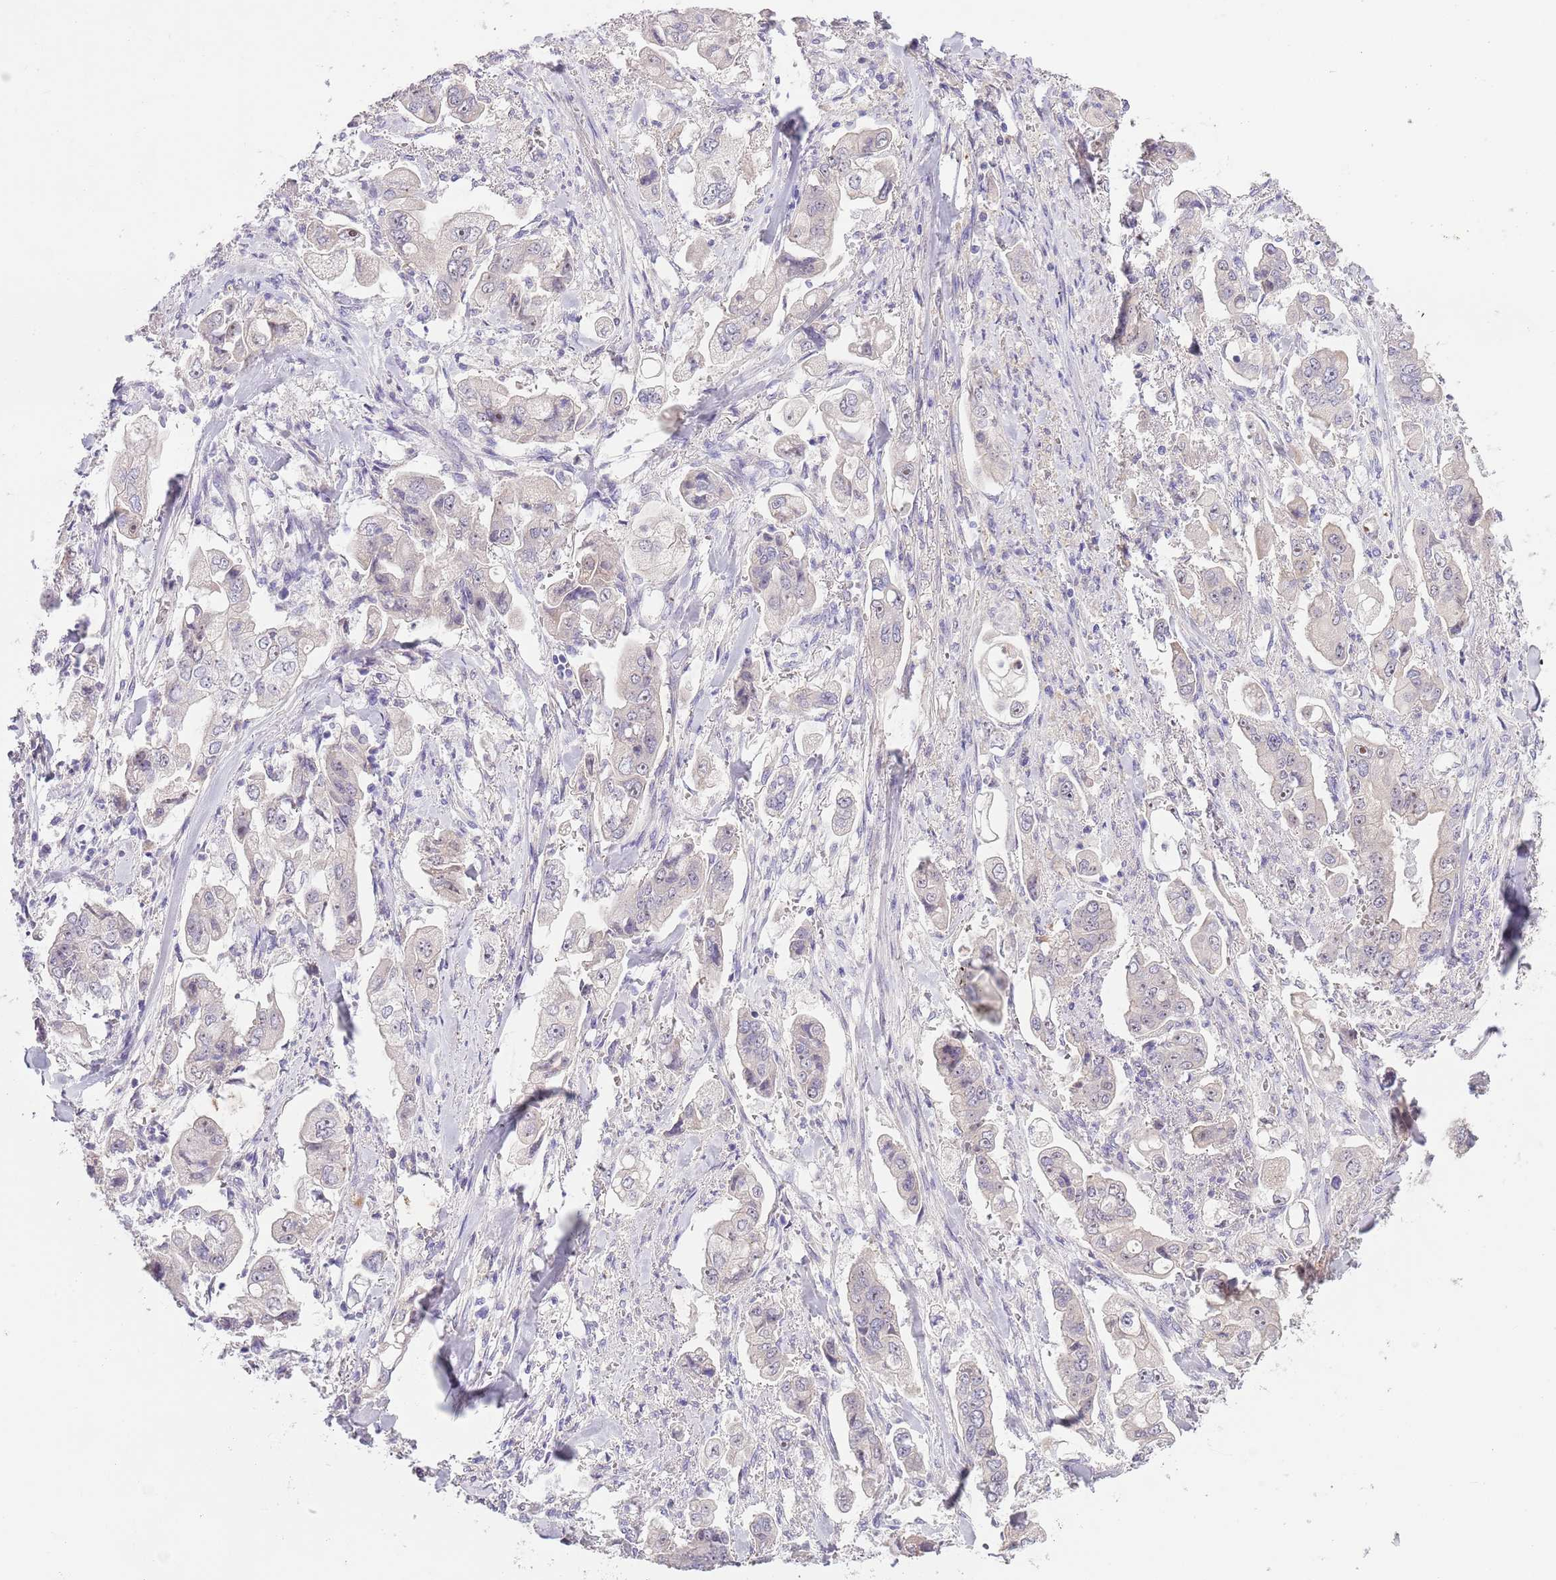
{"staining": {"intensity": "weak", "quantity": "25%-75%", "location": "cytoplasmic/membranous,nuclear"}, "tissue": "stomach cancer", "cell_type": "Tumor cells", "image_type": "cancer", "snomed": [{"axis": "morphology", "description": "Adenocarcinoma, NOS"}, {"axis": "topography", "description": "Stomach"}], "caption": "Immunohistochemical staining of human stomach cancer exhibits low levels of weak cytoplasmic/membranous and nuclear staining in approximately 25%-75% of tumor cells. The staining is performed using DAB brown chromogen to label protein expression. The nuclei are counter-stained blue using hematoxylin.", "gene": "AP1S2", "patient": {"sex": "male", "age": 62}}